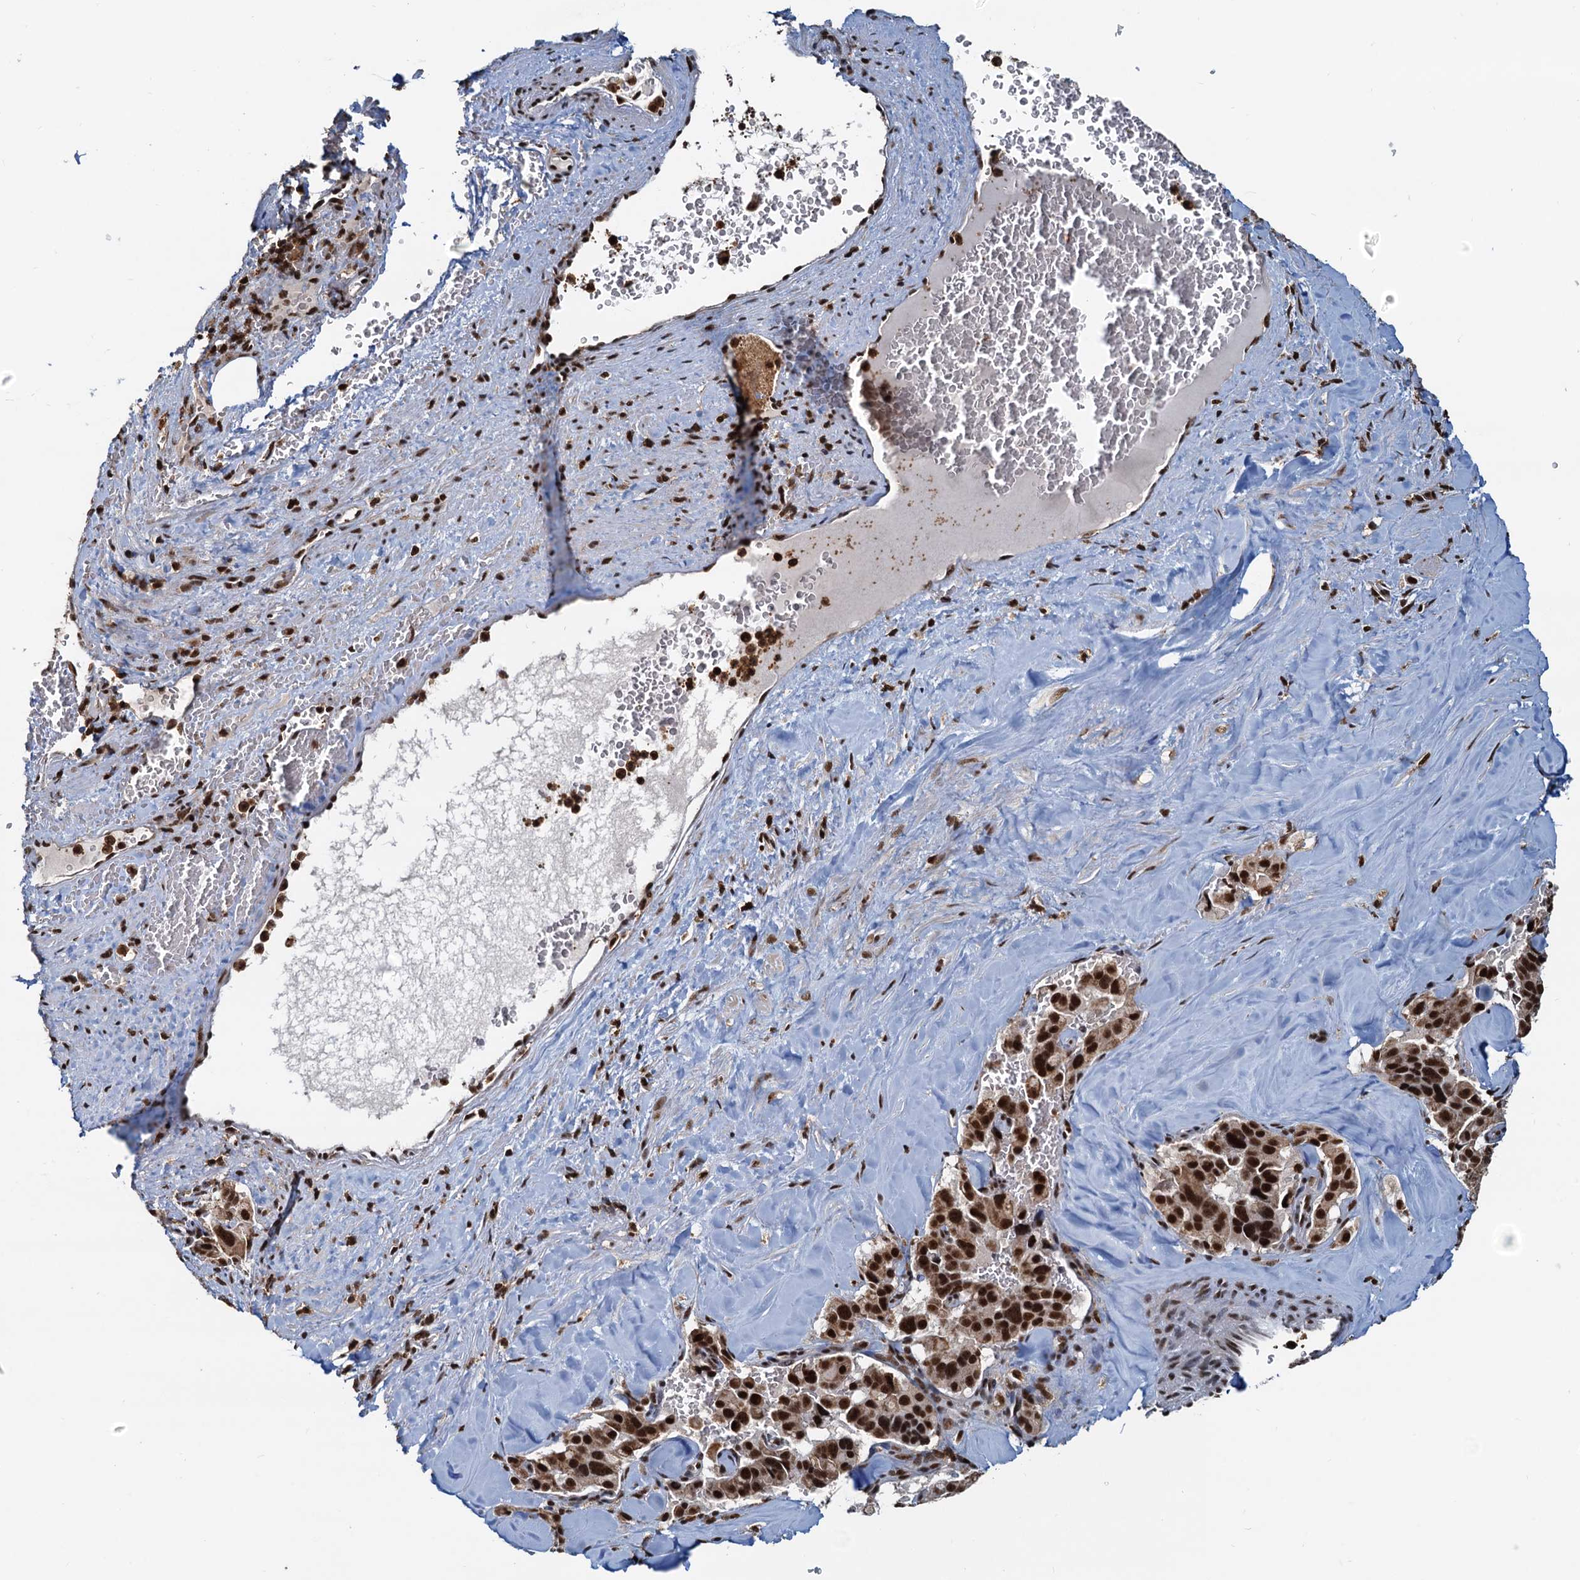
{"staining": {"intensity": "strong", "quantity": ">75%", "location": "nuclear"}, "tissue": "pancreatic cancer", "cell_type": "Tumor cells", "image_type": "cancer", "snomed": [{"axis": "morphology", "description": "Adenocarcinoma, NOS"}, {"axis": "topography", "description": "Pancreas"}], "caption": "Protein analysis of adenocarcinoma (pancreatic) tissue reveals strong nuclear staining in about >75% of tumor cells.", "gene": "RSRC2", "patient": {"sex": "male", "age": 65}}